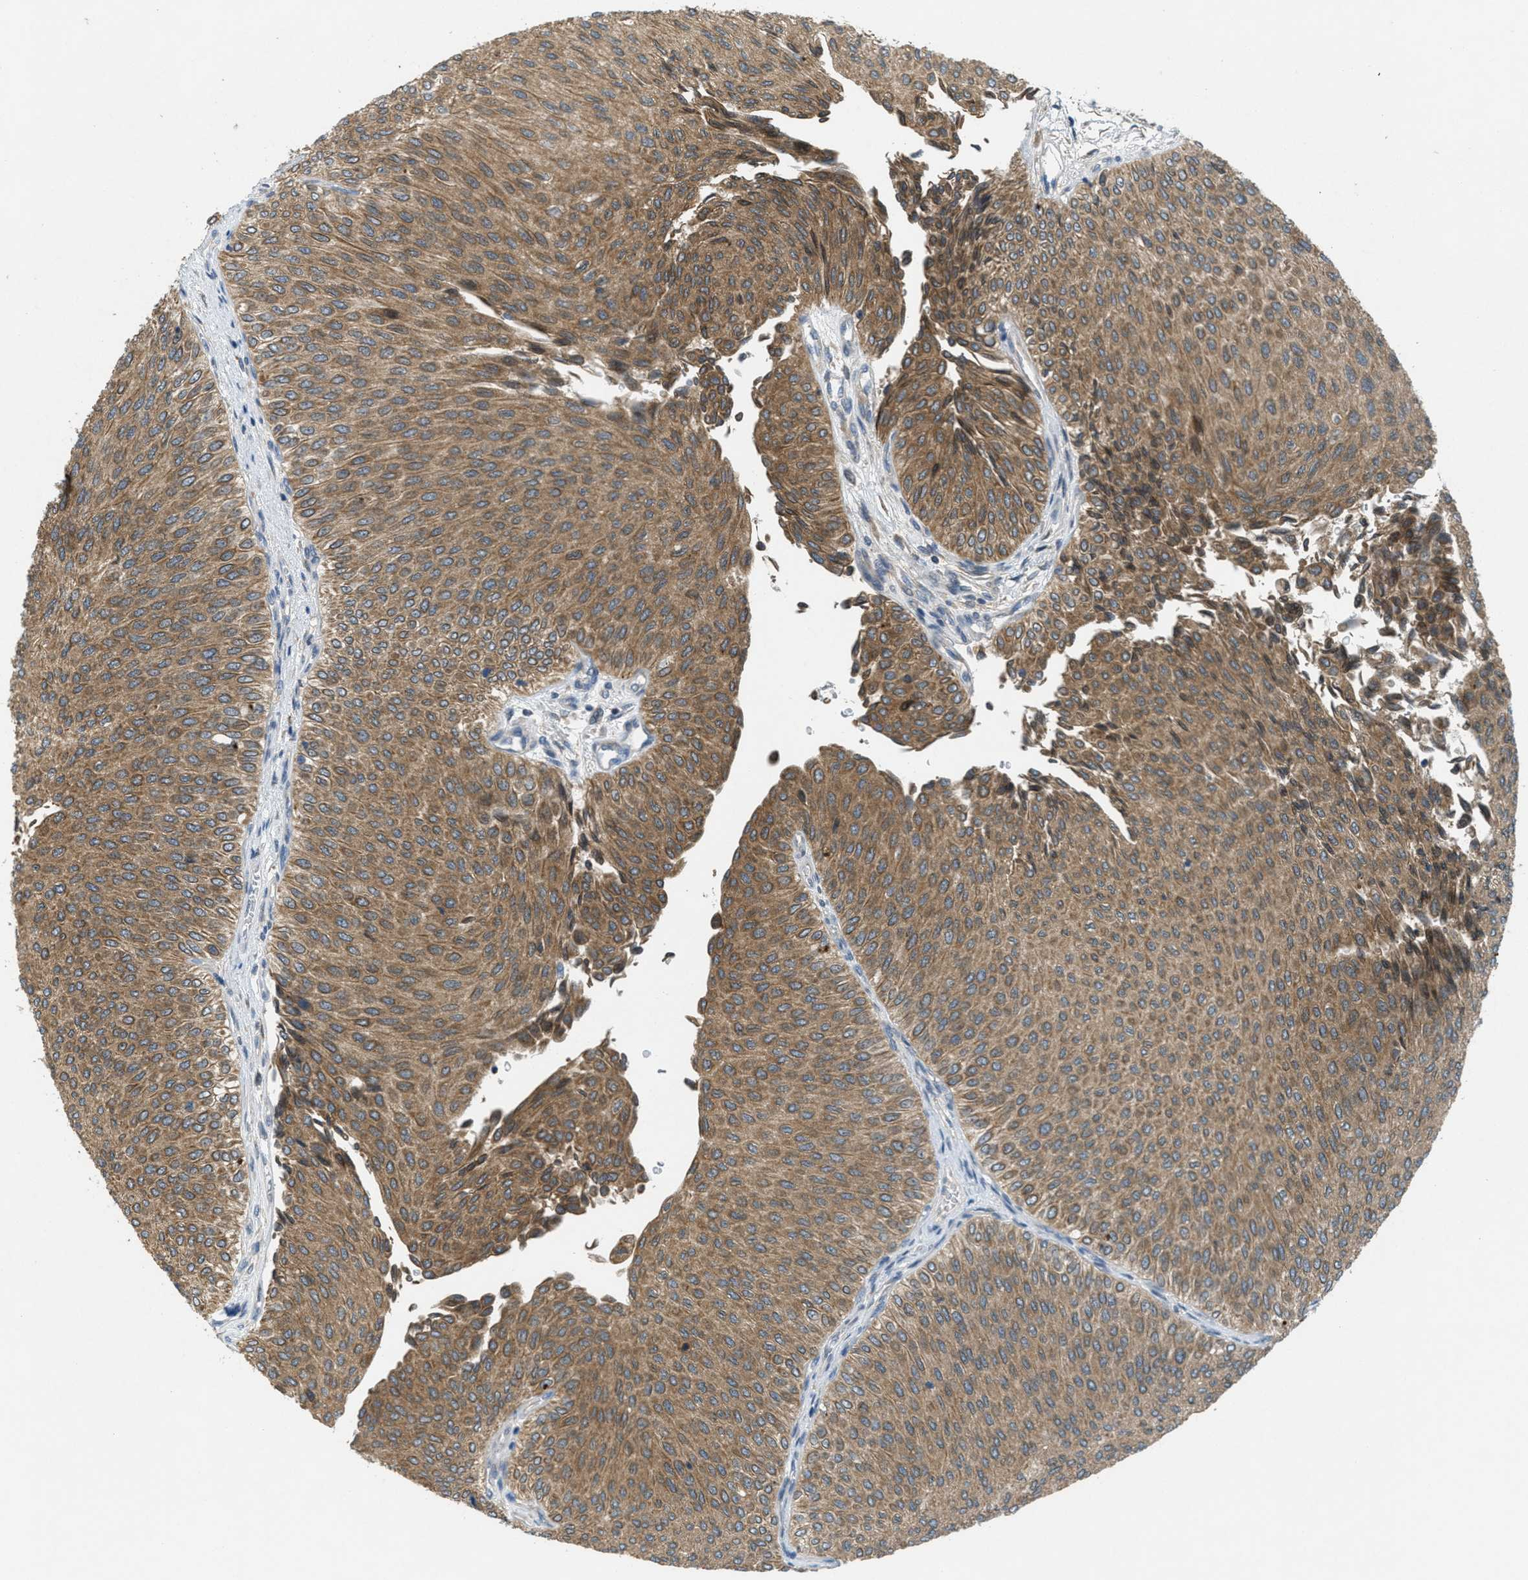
{"staining": {"intensity": "moderate", "quantity": ">75%", "location": "cytoplasmic/membranous"}, "tissue": "urothelial cancer", "cell_type": "Tumor cells", "image_type": "cancer", "snomed": [{"axis": "morphology", "description": "Urothelial carcinoma, Low grade"}, {"axis": "topography", "description": "Urinary bladder"}], "caption": "Urothelial cancer tissue exhibits moderate cytoplasmic/membranous staining in about >75% of tumor cells", "gene": "SIGMAR1", "patient": {"sex": "male", "age": 78}}